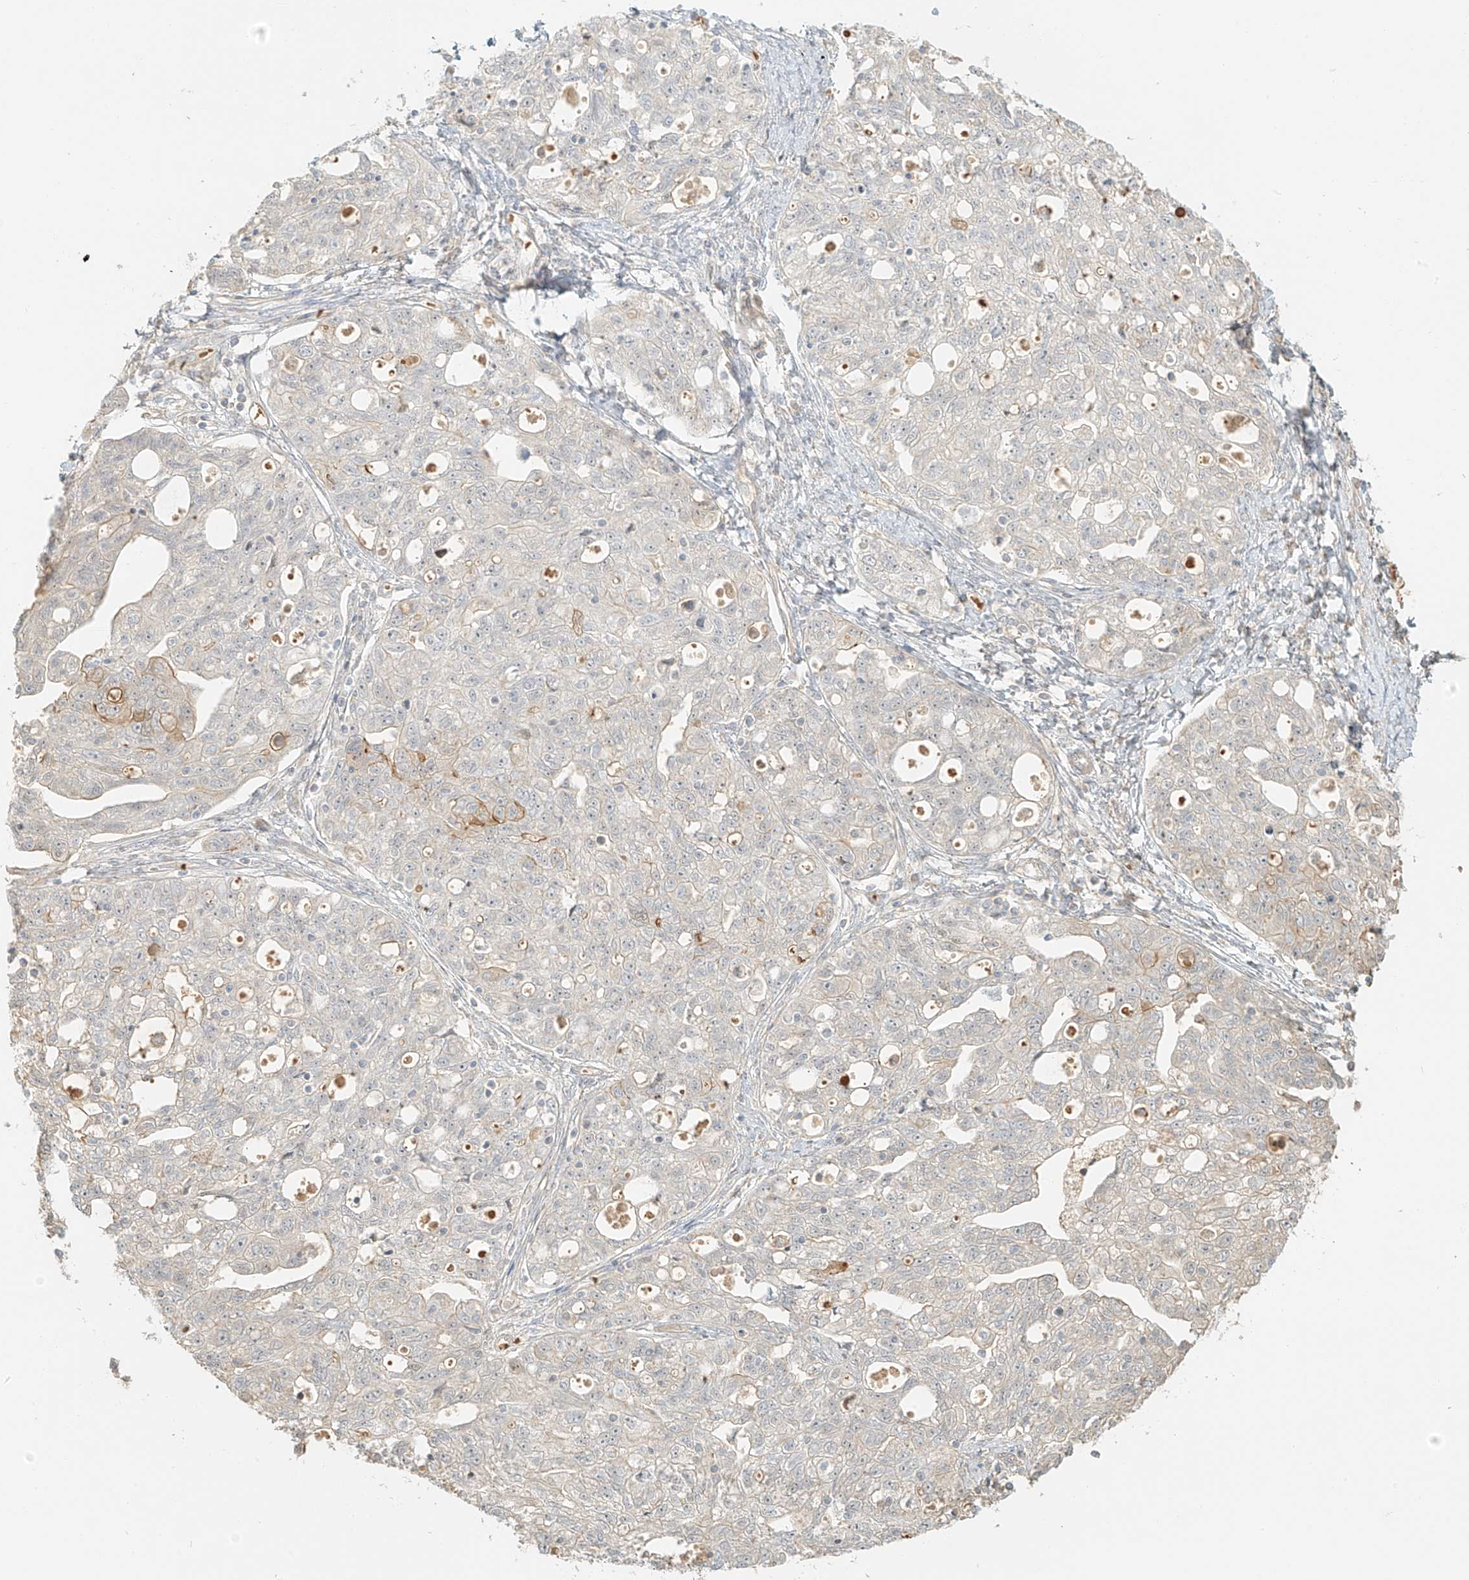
{"staining": {"intensity": "negative", "quantity": "none", "location": "none"}, "tissue": "ovarian cancer", "cell_type": "Tumor cells", "image_type": "cancer", "snomed": [{"axis": "morphology", "description": "Carcinoma, NOS"}, {"axis": "morphology", "description": "Cystadenocarcinoma, serous, NOS"}, {"axis": "topography", "description": "Ovary"}], "caption": "Ovarian carcinoma was stained to show a protein in brown. There is no significant staining in tumor cells.", "gene": "UPK1B", "patient": {"sex": "female", "age": 69}}